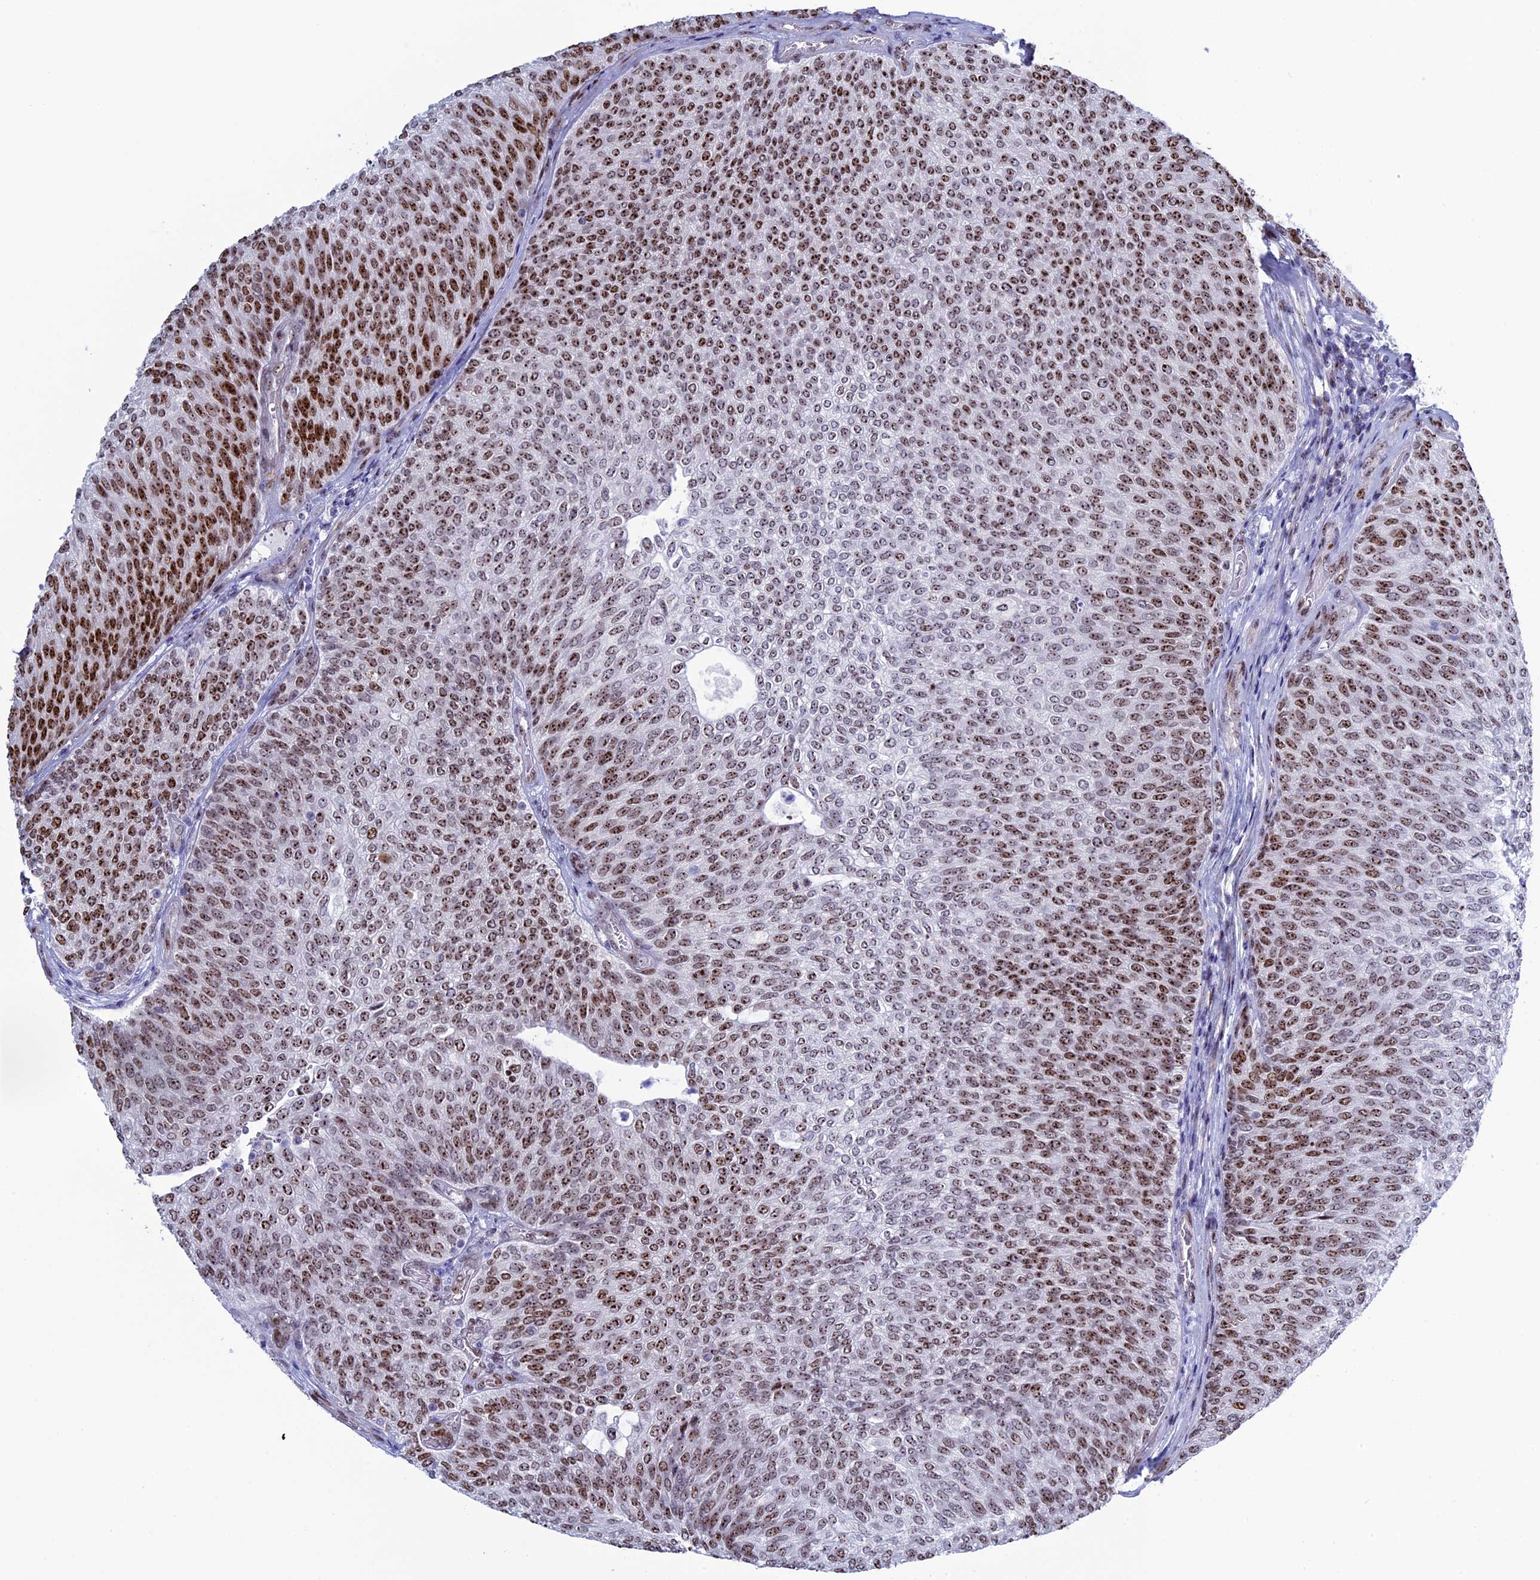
{"staining": {"intensity": "strong", "quantity": ">75%", "location": "nuclear"}, "tissue": "urothelial cancer", "cell_type": "Tumor cells", "image_type": "cancer", "snomed": [{"axis": "morphology", "description": "Urothelial carcinoma, Low grade"}, {"axis": "topography", "description": "Urinary bladder"}], "caption": "Strong nuclear expression for a protein is appreciated in about >75% of tumor cells of urothelial cancer using IHC.", "gene": "CCDC86", "patient": {"sex": "female", "age": 79}}